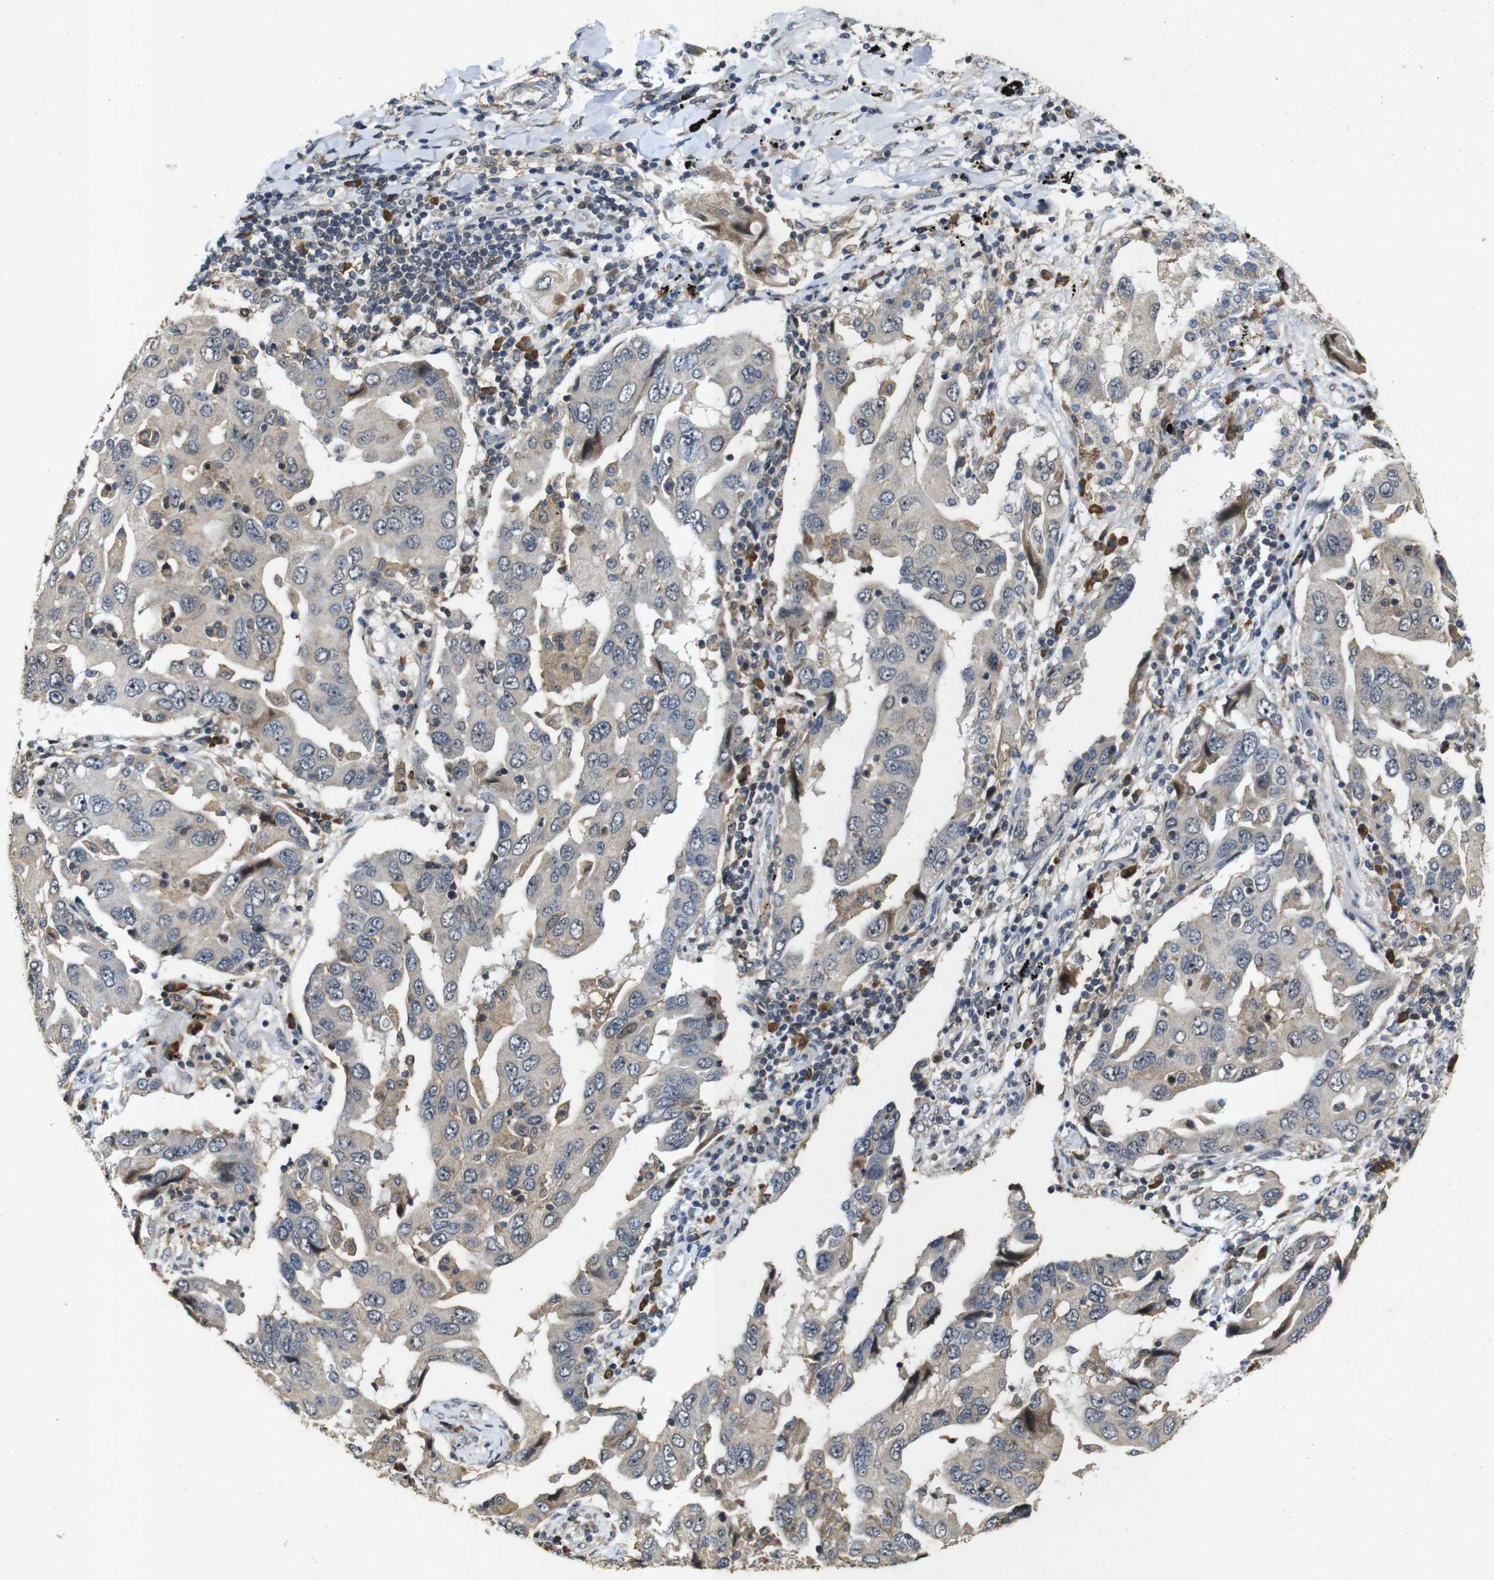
{"staining": {"intensity": "weak", "quantity": ">75%", "location": "cytoplasmic/membranous"}, "tissue": "lung cancer", "cell_type": "Tumor cells", "image_type": "cancer", "snomed": [{"axis": "morphology", "description": "Adenocarcinoma, NOS"}, {"axis": "topography", "description": "Lung"}], "caption": "Protein expression analysis of lung cancer (adenocarcinoma) displays weak cytoplasmic/membranous positivity in approximately >75% of tumor cells.", "gene": "MAGI2", "patient": {"sex": "female", "age": 65}}